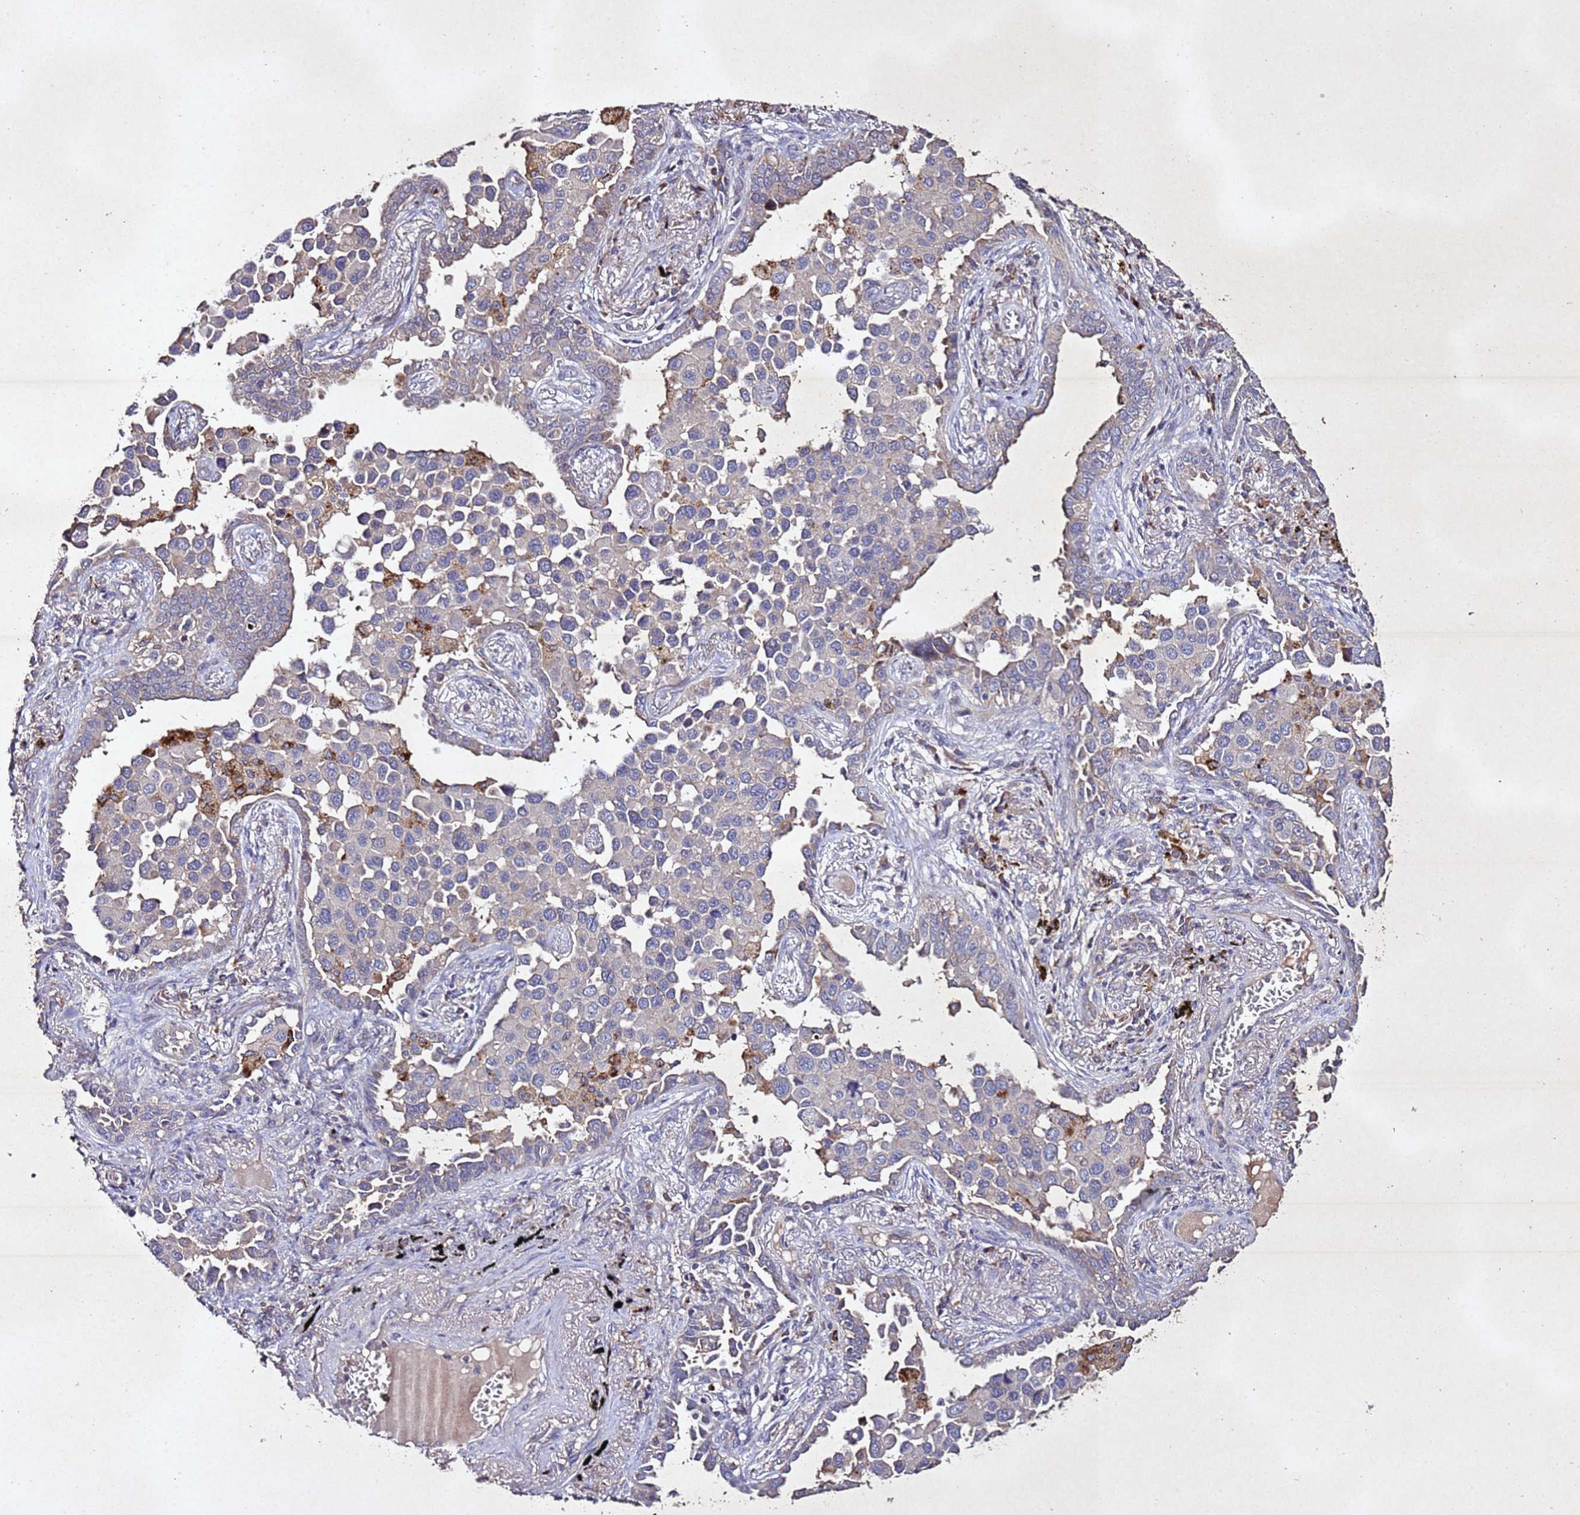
{"staining": {"intensity": "negative", "quantity": "none", "location": "none"}, "tissue": "lung cancer", "cell_type": "Tumor cells", "image_type": "cancer", "snomed": [{"axis": "morphology", "description": "Adenocarcinoma, NOS"}, {"axis": "topography", "description": "Lung"}], "caption": "Tumor cells are negative for protein expression in human adenocarcinoma (lung). The staining is performed using DAB (3,3'-diaminobenzidine) brown chromogen with nuclei counter-stained in using hematoxylin.", "gene": "SV2B", "patient": {"sex": "male", "age": 67}}